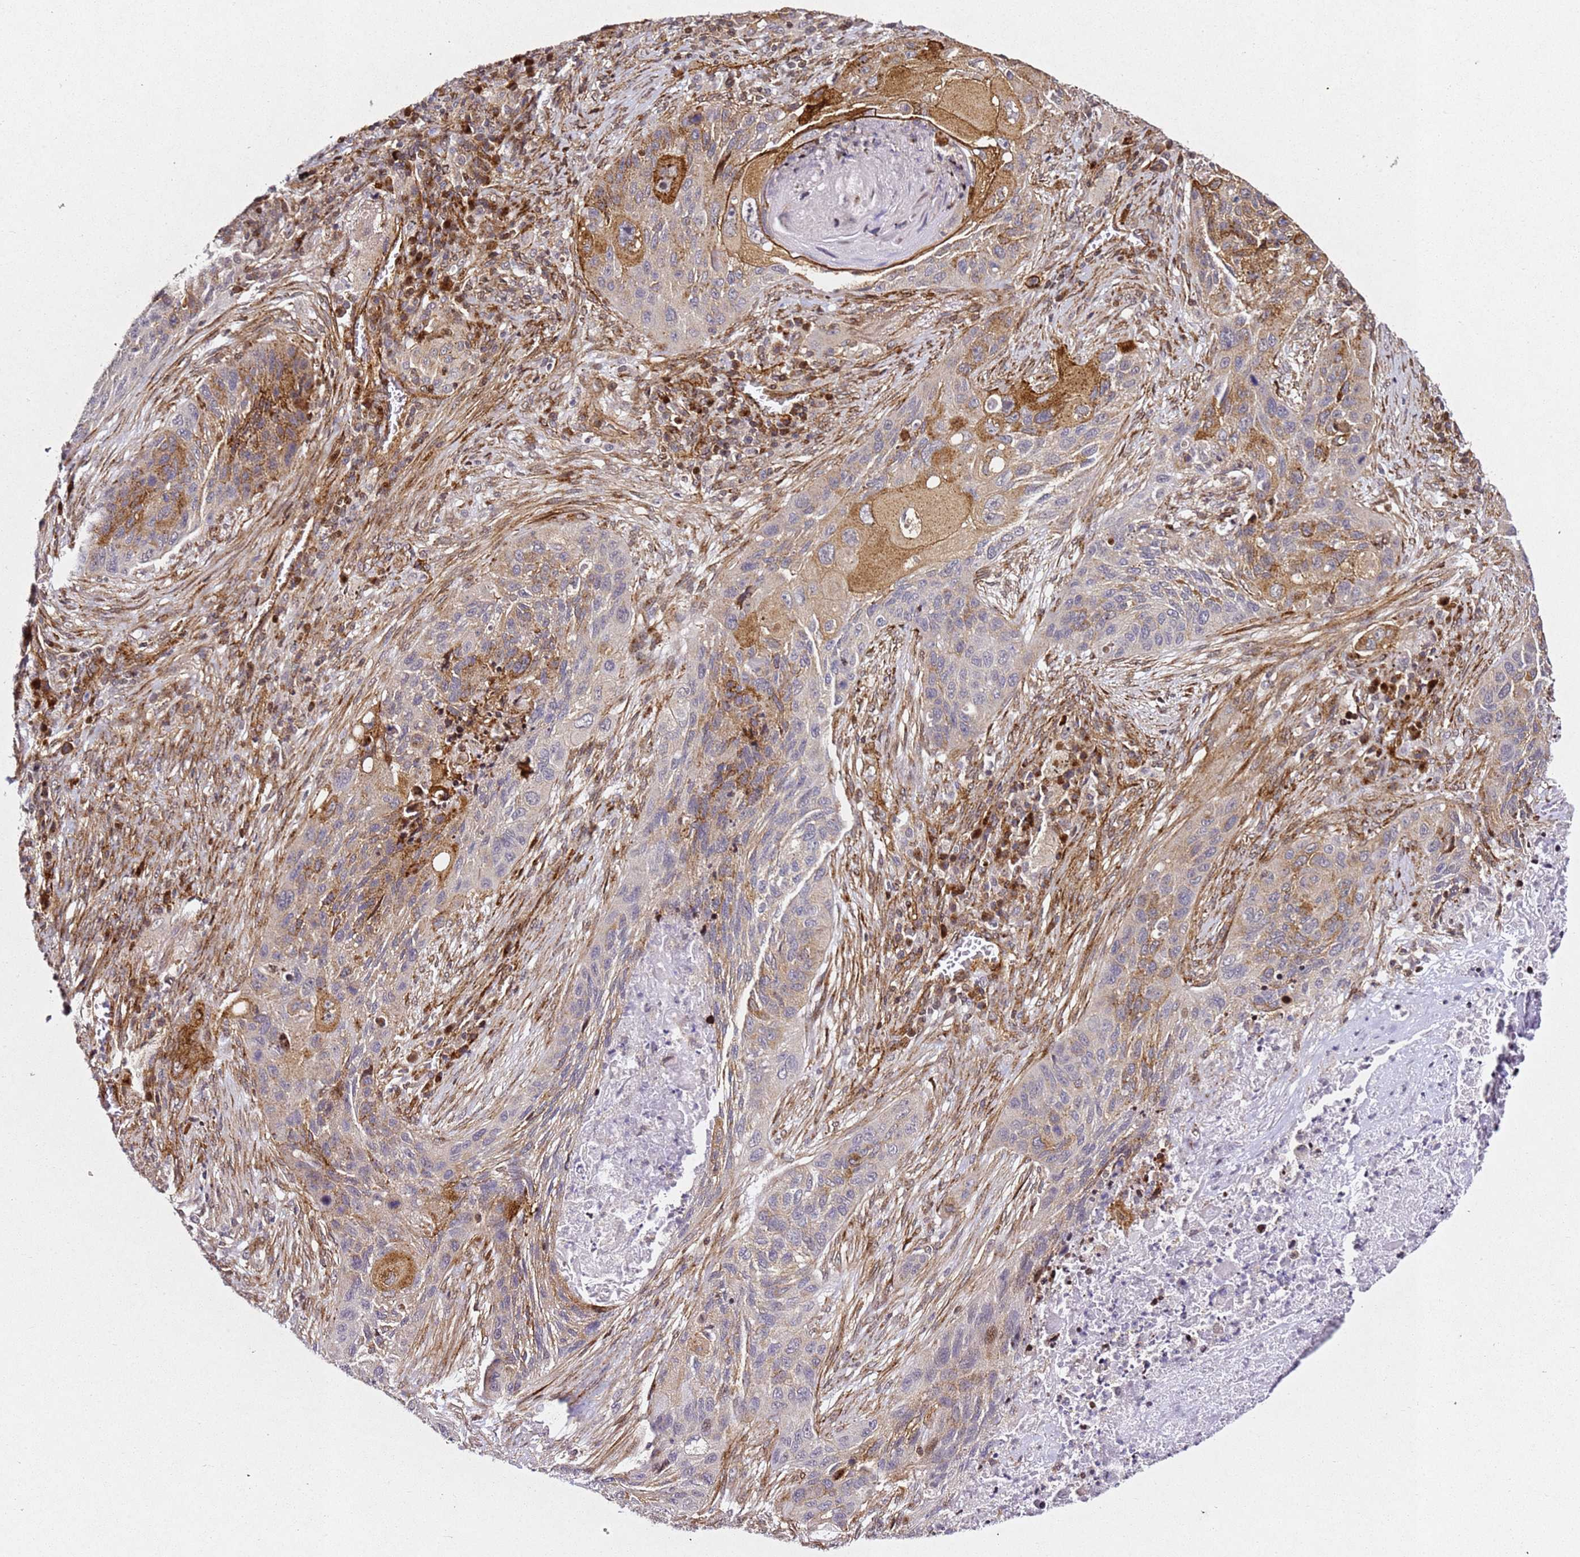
{"staining": {"intensity": "moderate", "quantity": "<25%", "location": "cytoplasmic/membranous"}, "tissue": "lung cancer", "cell_type": "Tumor cells", "image_type": "cancer", "snomed": [{"axis": "morphology", "description": "Squamous cell carcinoma, NOS"}, {"axis": "topography", "description": "Lung"}], "caption": "Immunohistochemical staining of lung cancer (squamous cell carcinoma) demonstrates low levels of moderate cytoplasmic/membranous staining in about <25% of tumor cells.", "gene": "ZNF296", "patient": {"sex": "female", "age": 63}}